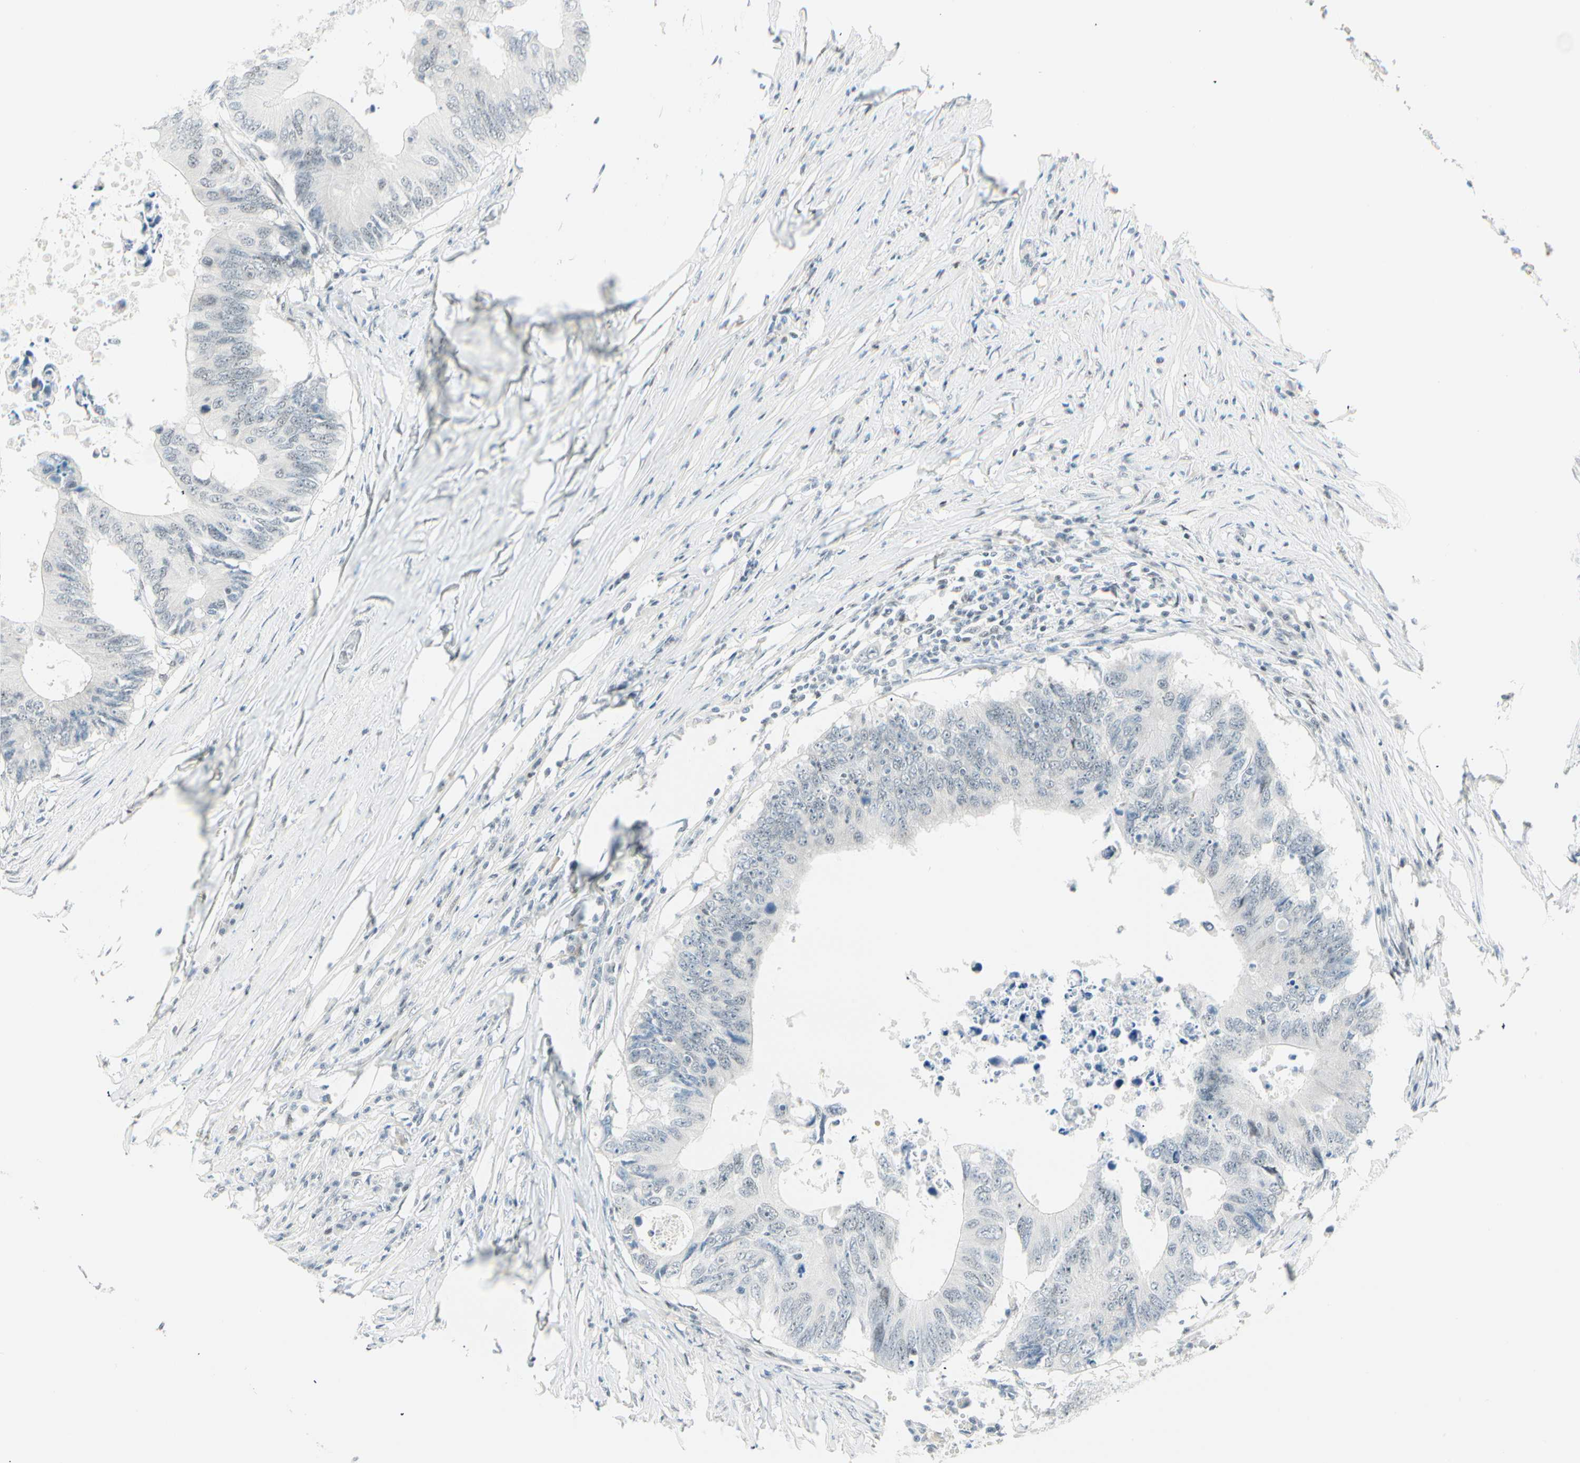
{"staining": {"intensity": "negative", "quantity": "none", "location": "none"}, "tissue": "colorectal cancer", "cell_type": "Tumor cells", "image_type": "cancer", "snomed": [{"axis": "morphology", "description": "Adenocarcinoma, NOS"}, {"axis": "topography", "description": "Colon"}], "caption": "A high-resolution histopathology image shows immunohistochemistry staining of colorectal cancer (adenocarcinoma), which exhibits no significant positivity in tumor cells. (DAB (3,3'-diaminobenzidine) immunohistochemistry (IHC), high magnification).", "gene": "PKNOX1", "patient": {"sex": "male", "age": 71}}